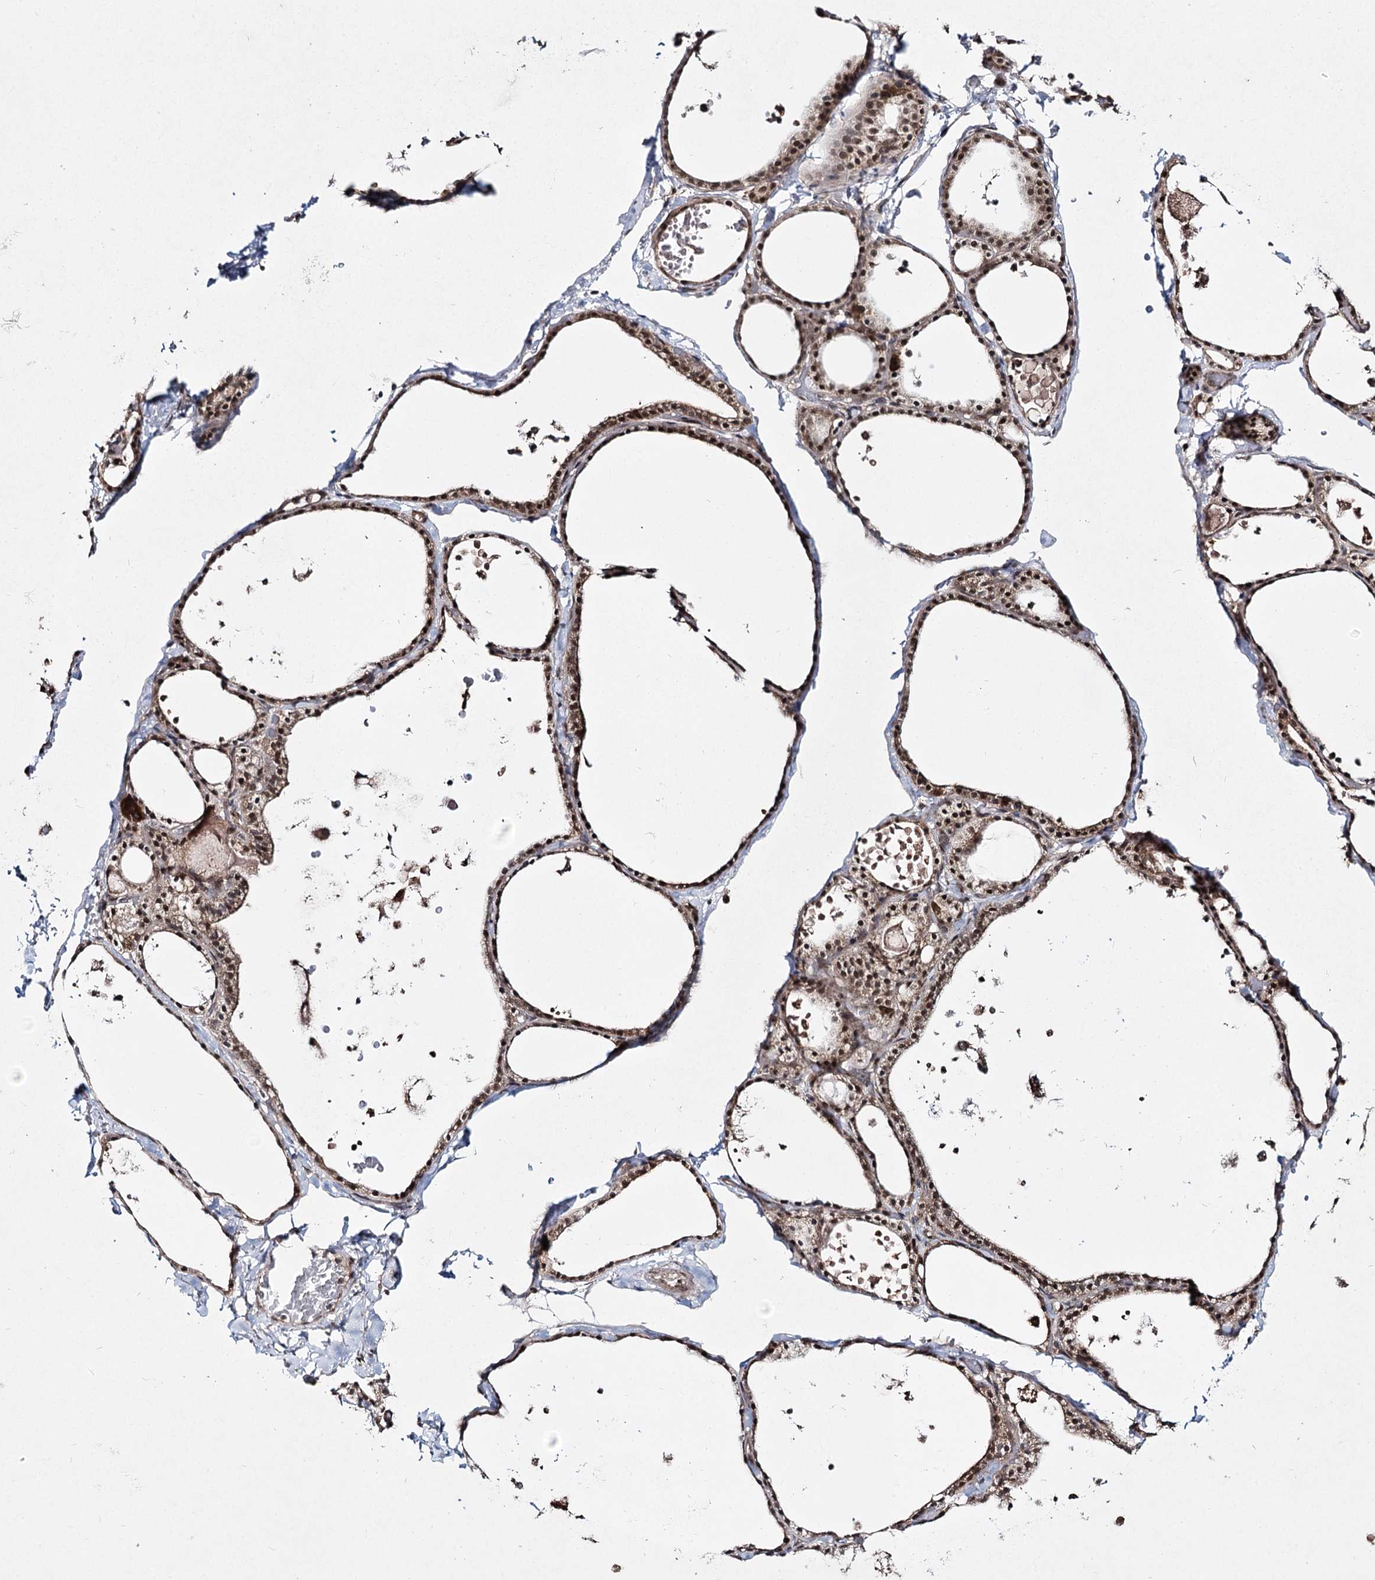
{"staining": {"intensity": "moderate", "quantity": ">75%", "location": "cytoplasmic/membranous,nuclear"}, "tissue": "thyroid gland", "cell_type": "Glandular cells", "image_type": "normal", "snomed": [{"axis": "morphology", "description": "Normal tissue, NOS"}, {"axis": "topography", "description": "Thyroid gland"}], "caption": "Immunohistochemical staining of unremarkable human thyroid gland demonstrates >75% levels of moderate cytoplasmic/membranous,nuclear protein staining in about >75% of glandular cells.", "gene": "TRNT1", "patient": {"sex": "male", "age": 56}}